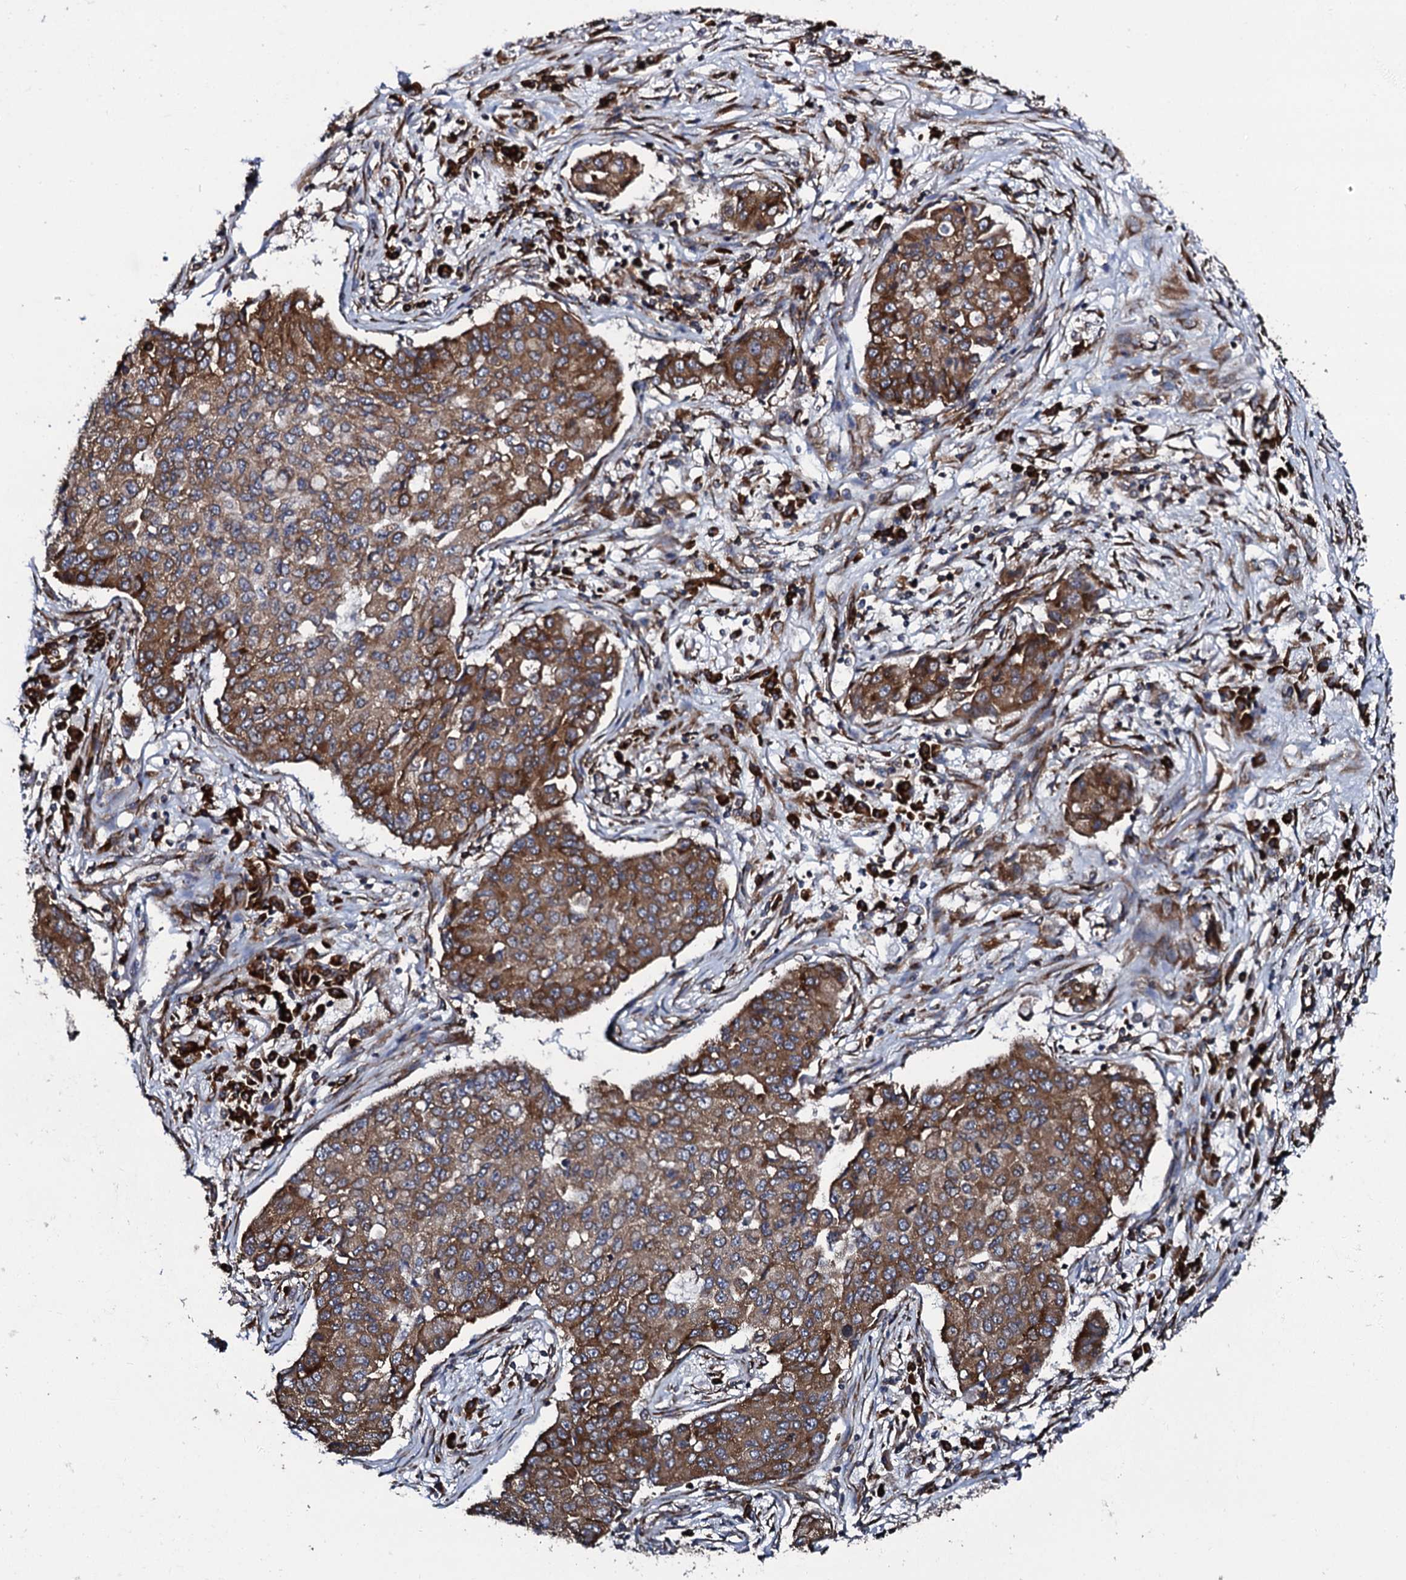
{"staining": {"intensity": "moderate", "quantity": ">75%", "location": "cytoplasmic/membranous"}, "tissue": "lung cancer", "cell_type": "Tumor cells", "image_type": "cancer", "snomed": [{"axis": "morphology", "description": "Squamous cell carcinoma, NOS"}, {"axis": "topography", "description": "Lung"}], "caption": "DAB immunohistochemical staining of human lung cancer reveals moderate cytoplasmic/membranous protein expression in about >75% of tumor cells.", "gene": "SPTY2D1", "patient": {"sex": "male", "age": 74}}